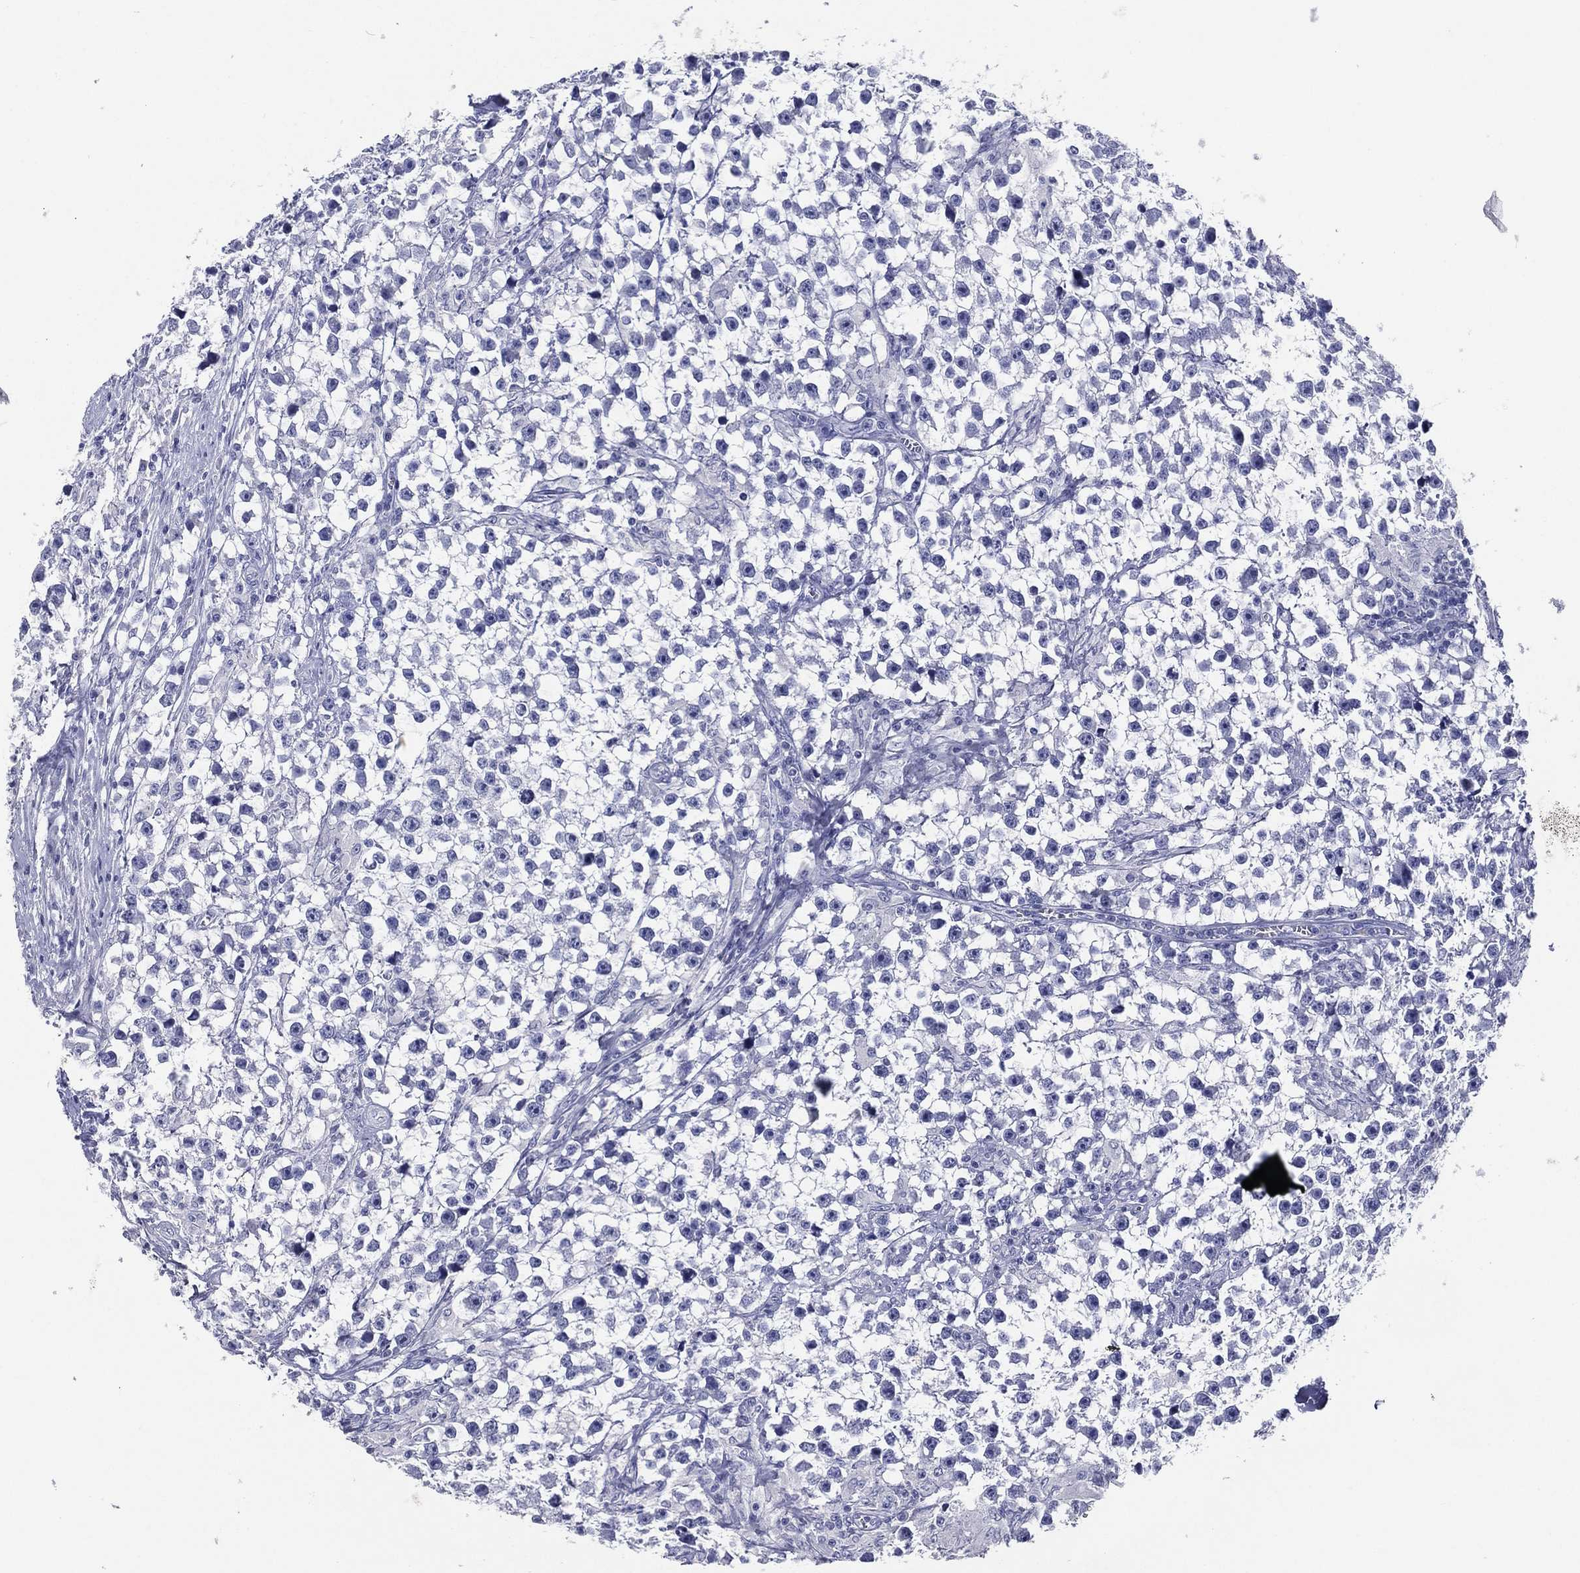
{"staining": {"intensity": "negative", "quantity": "none", "location": "none"}, "tissue": "testis cancer", "cell_type": "Tumor cells", "image_type": "cancer", "snomed": [{"axis": "morphology", "description": "Seminoma, NOS"}, {"axis": "topography", "description": "Testis"}], "caption": "Image shows no protein staining in tumor cells of testis cancer (seminoma) tissue.", "gene": "TFAP2A", "patient": {"sex": "male", "age": 59}}